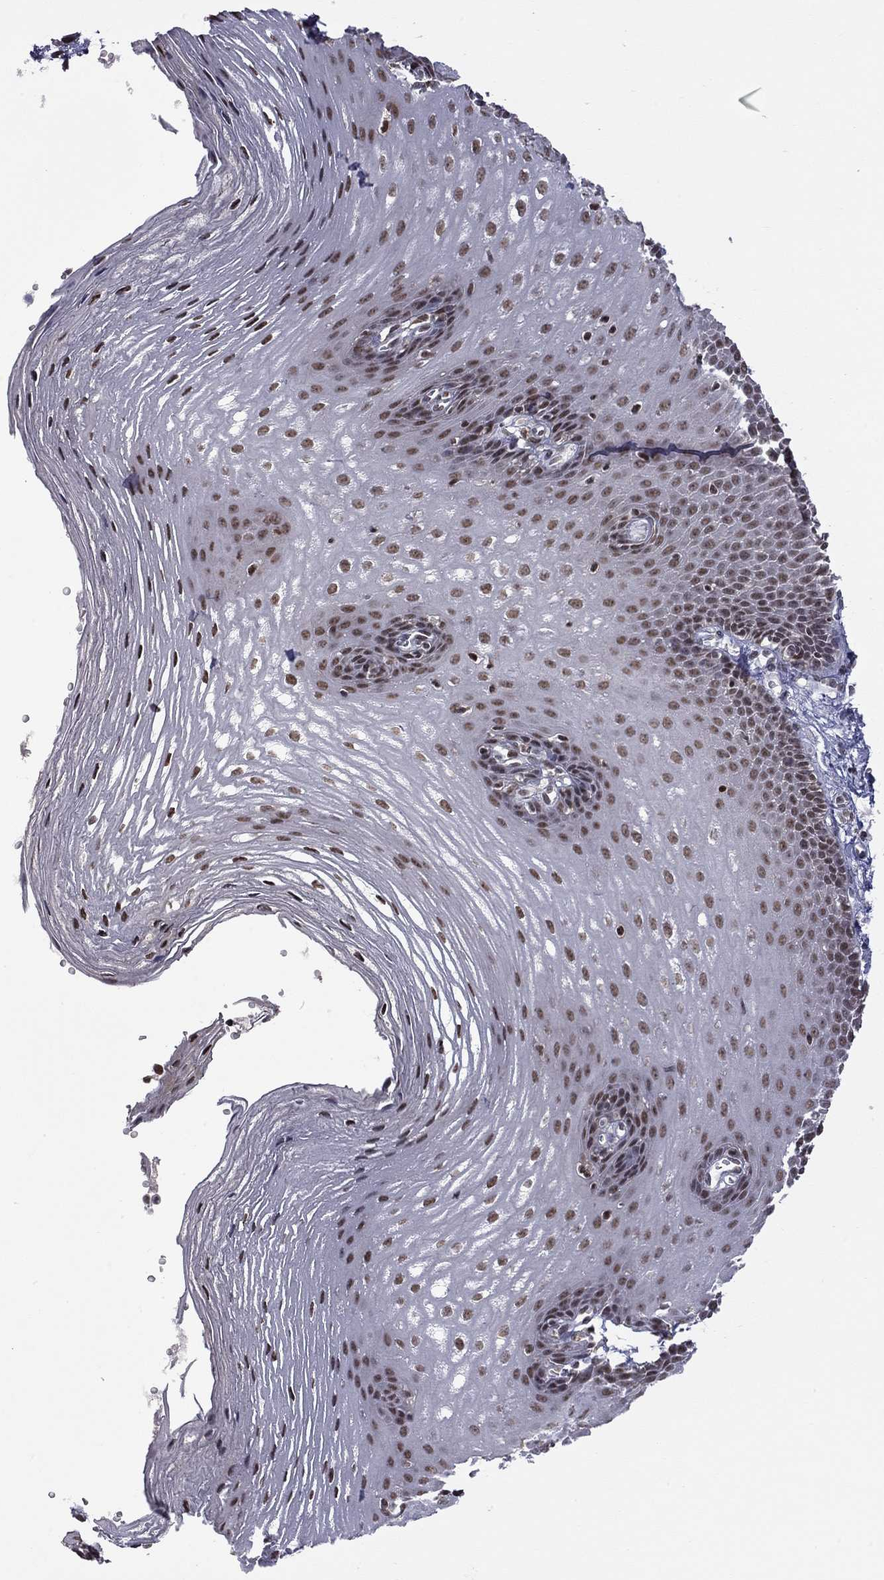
{"staining": {"intensity": "moderate", "quantity": "25%-75%", "location": "nuclear"}, "tissue": "esophagus", "cell_type": "Squamous epithelial cells", "image_type": "normal", "snomed": [{"axis": "morphology", "description": "Normal tissue, NOS"}, {"axis": "topography", "description": "Esophagus"}], "caption": "Moderate nuclear protein staining is appreciated in about 25%-75% of squamous epithelial cells in esophagus. (DAB = brown stain, brightfield microscopy at high magnification).", "gene": "RFWD3", "patient": {"sex": "male", "age": 72}}